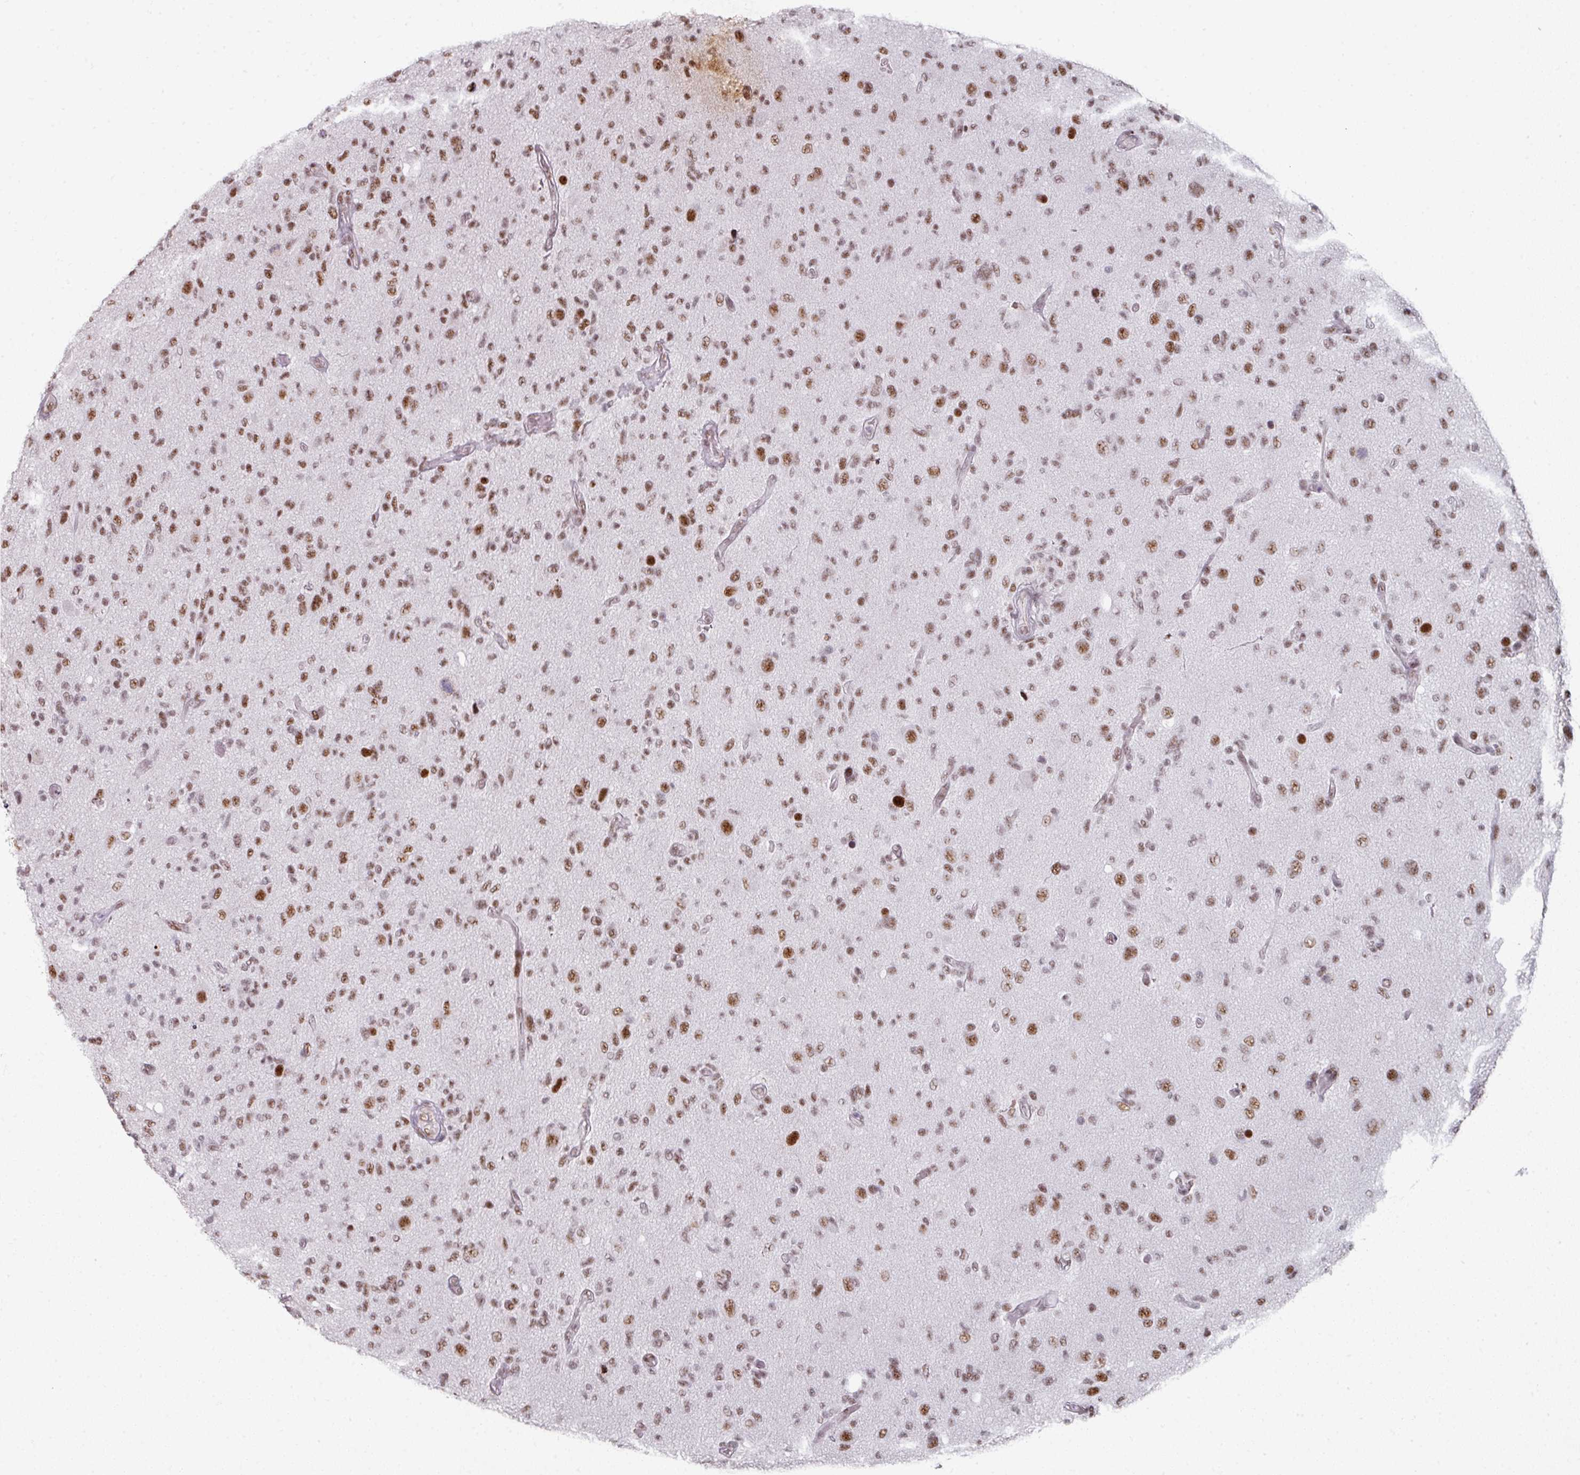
{"staining": {"intensity": "moderate", "quantity": ">75%", "location": "nuclear"}, "tissue": "glioma", "cell_type": "Tumor cells", "image_type": "cancer", "snomed": [{"axis": "morphology", "description": "Glioma, malignant, High grade"}, {"axis": "topography", "description": "Brain"}], "caption": "A high-resolution photomicrograph shows immunohistochemistry (IHC) staining of glioma, which exhibits moderate nuclear staining in about >75% of tumor cells.", "gene": "SF3B5", "patient": {"sex": "female", "age": 67}}